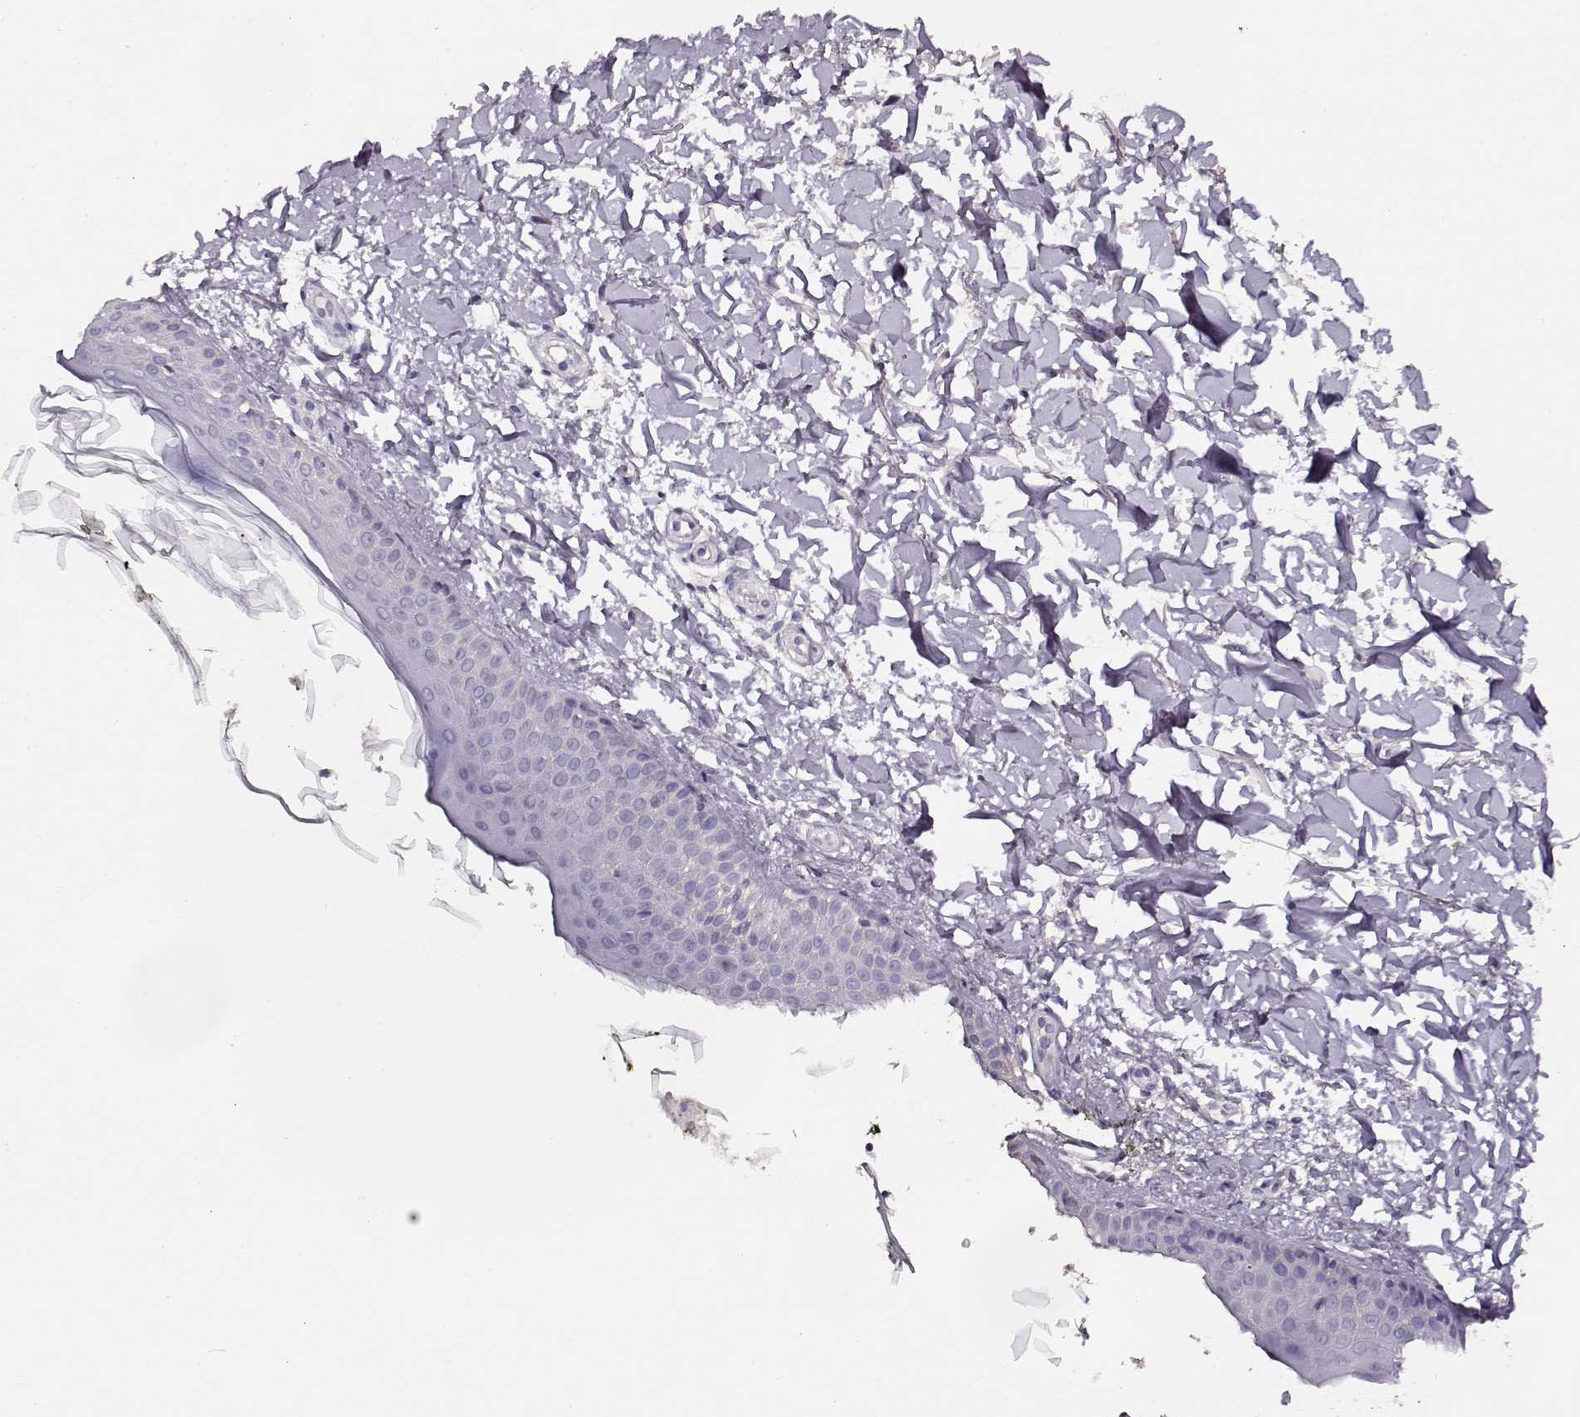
{"staining": {"intensity": "negative", "quantity": "none", "location": "none"}, "tissue": "skin", "cell_type": "Fibroblasts", "image_type": "normal", "snomed": [{"axis": "morphology", "description": "Normal tissue, NOS"}, {"axis": "topography", "description": "Skin"}], "caption": "Protein analysis of benign skin demonstrates no significant expression in fibroblasts. (Brightfield microscopy of DAB immunohistochemistry at high magnification).", "gene": "NDRG4", "patient": {"sex": "female", "age": 62}}